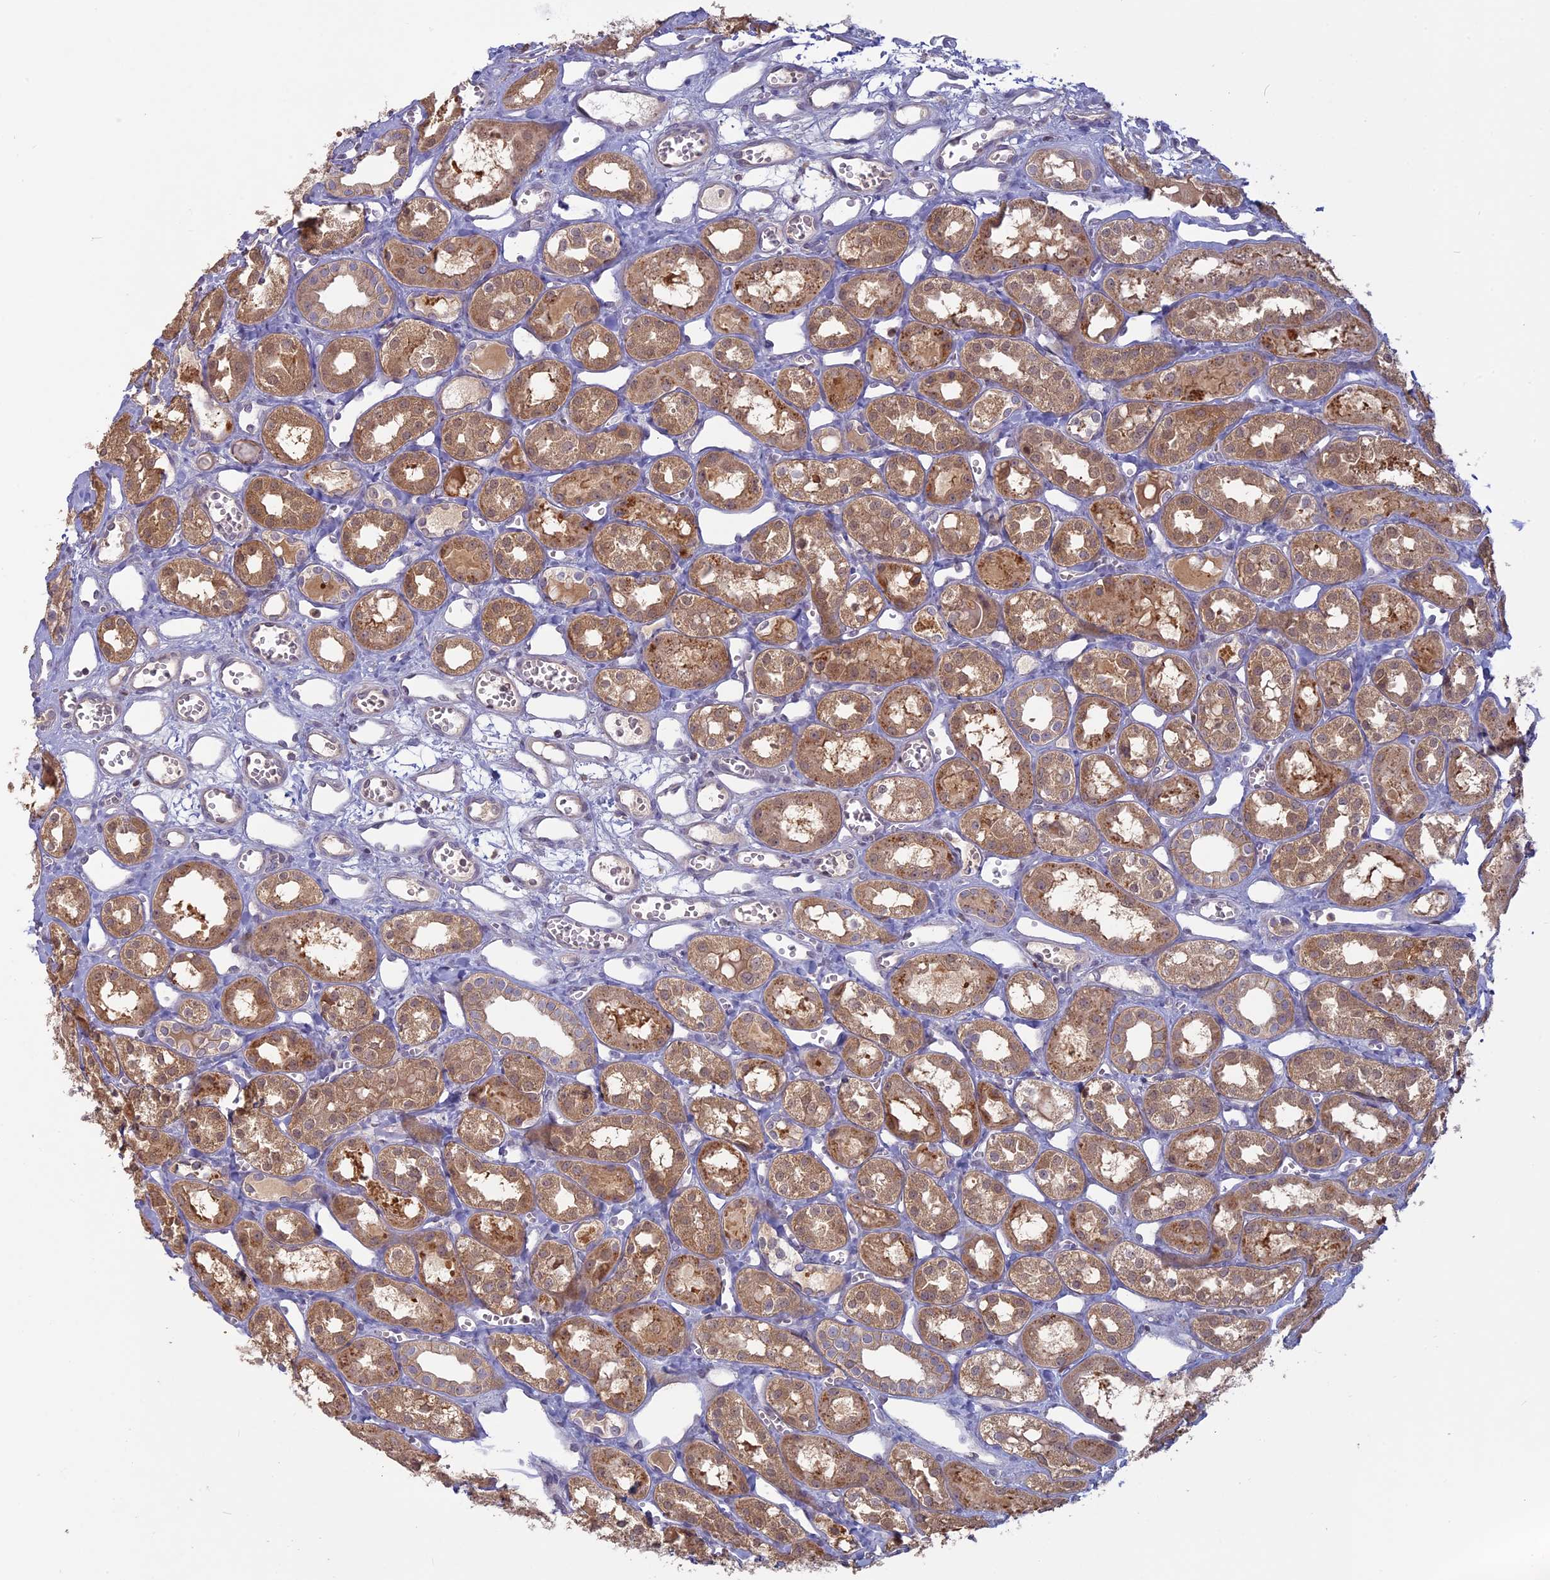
{"staining": {"intensity": "weak", "quantity": "<25%", "location": "cytoplasmic/membranous"}, "tissue": "kidney", "cell_type": "Cells in glomeruli", "image_type": "normal", "snomed": [{"axis": "morphology", "description": "Normal tissue, NOS"}, {"axis": "topography", "description": "Kidney"}], "caption": "Immunohistochemical staining of benign human kidney exhibits no significant expression in cells in glomeruli.", "gene": "TMEM208", "patient": {"sex": "male", "age": 16}}